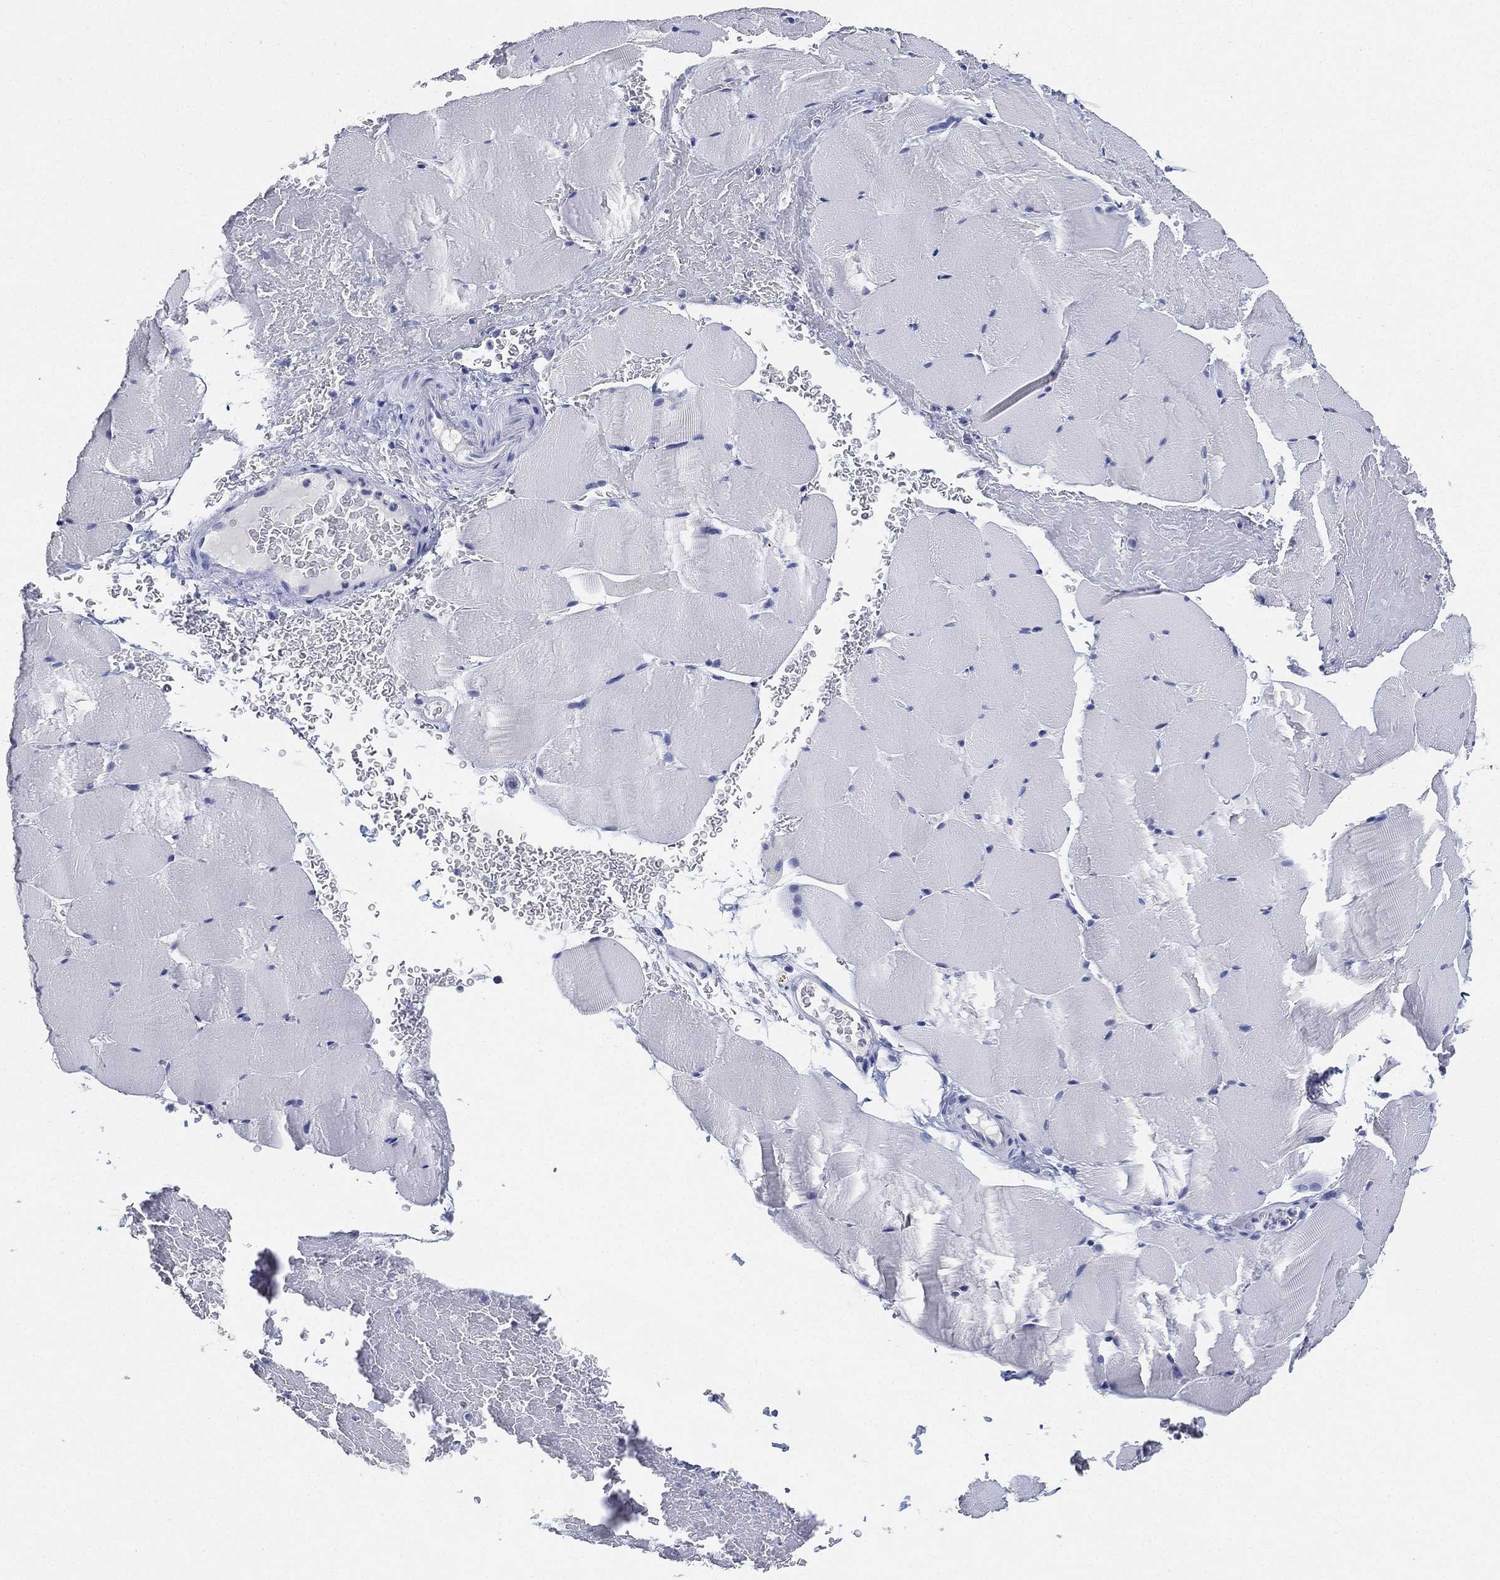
{"staining": {"intensity": "negative", "quantity": "none", "location": "none"}, "tissue": "skeletal muscle", "cell_type": "Myocytes", "image_type": "normal", "snomed": [{"axis": "morphology", "description": "Normal tissue, NOS"}, {"axis": "topography", "description": "Skeletal muscle"}], "caption": "Immunohistochemistry (IHC) image of unremarkable skeletal muscle: skeletal muscle stained with DAB demonstrates no significant protein expression in myocytes. Brightfield microscopy of immunohistochemistry stained with DAB (3,3'-diaminobenzidine) (brown) and hematoxylin (blue), captured at high magnification.", "gene": "IYD", "patient": {"sex": "female", "age": 37}}